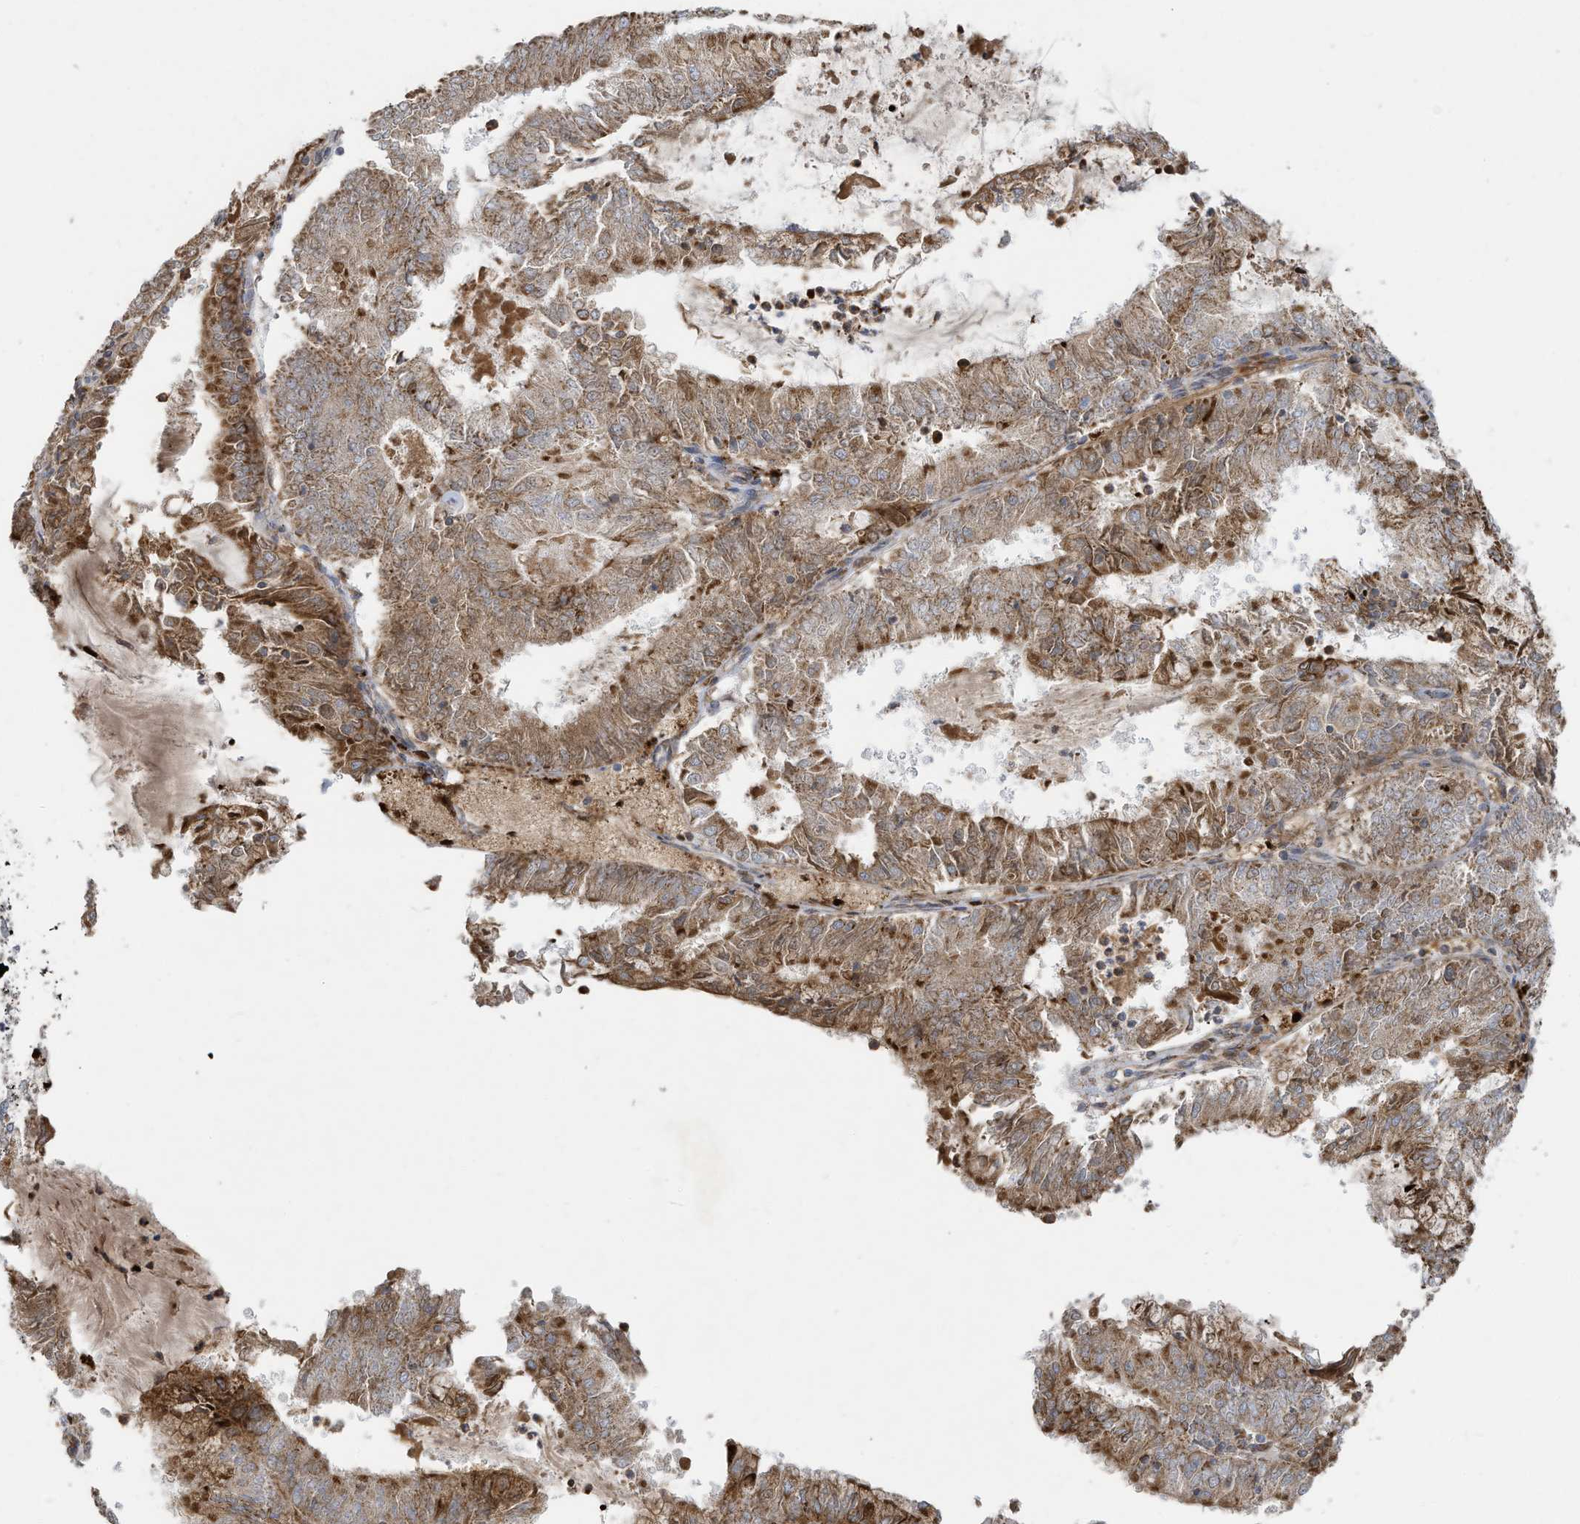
{"staining": {"intensity": "moderate", "quantity": ">75%", "location": "cytoplasmic/membranous"}, "tissue": "endometrial cancer", "cell_type": "Tumor cells", "image_type": "cancer", "snomed": [{"axis": "morphology", "description": "Adenocarcinoma, NOS"}, {"axis": "topography", "description": "Endometrium"}], "caption": "Endometrial cancer (adenocarcinoma) stained with a brown dye displays moderate cytoplasmic/membranous positive staining in about >75% of tumor cells.", "gene": "C2orf74", "patient": {"sex": "female", "age": 57}}